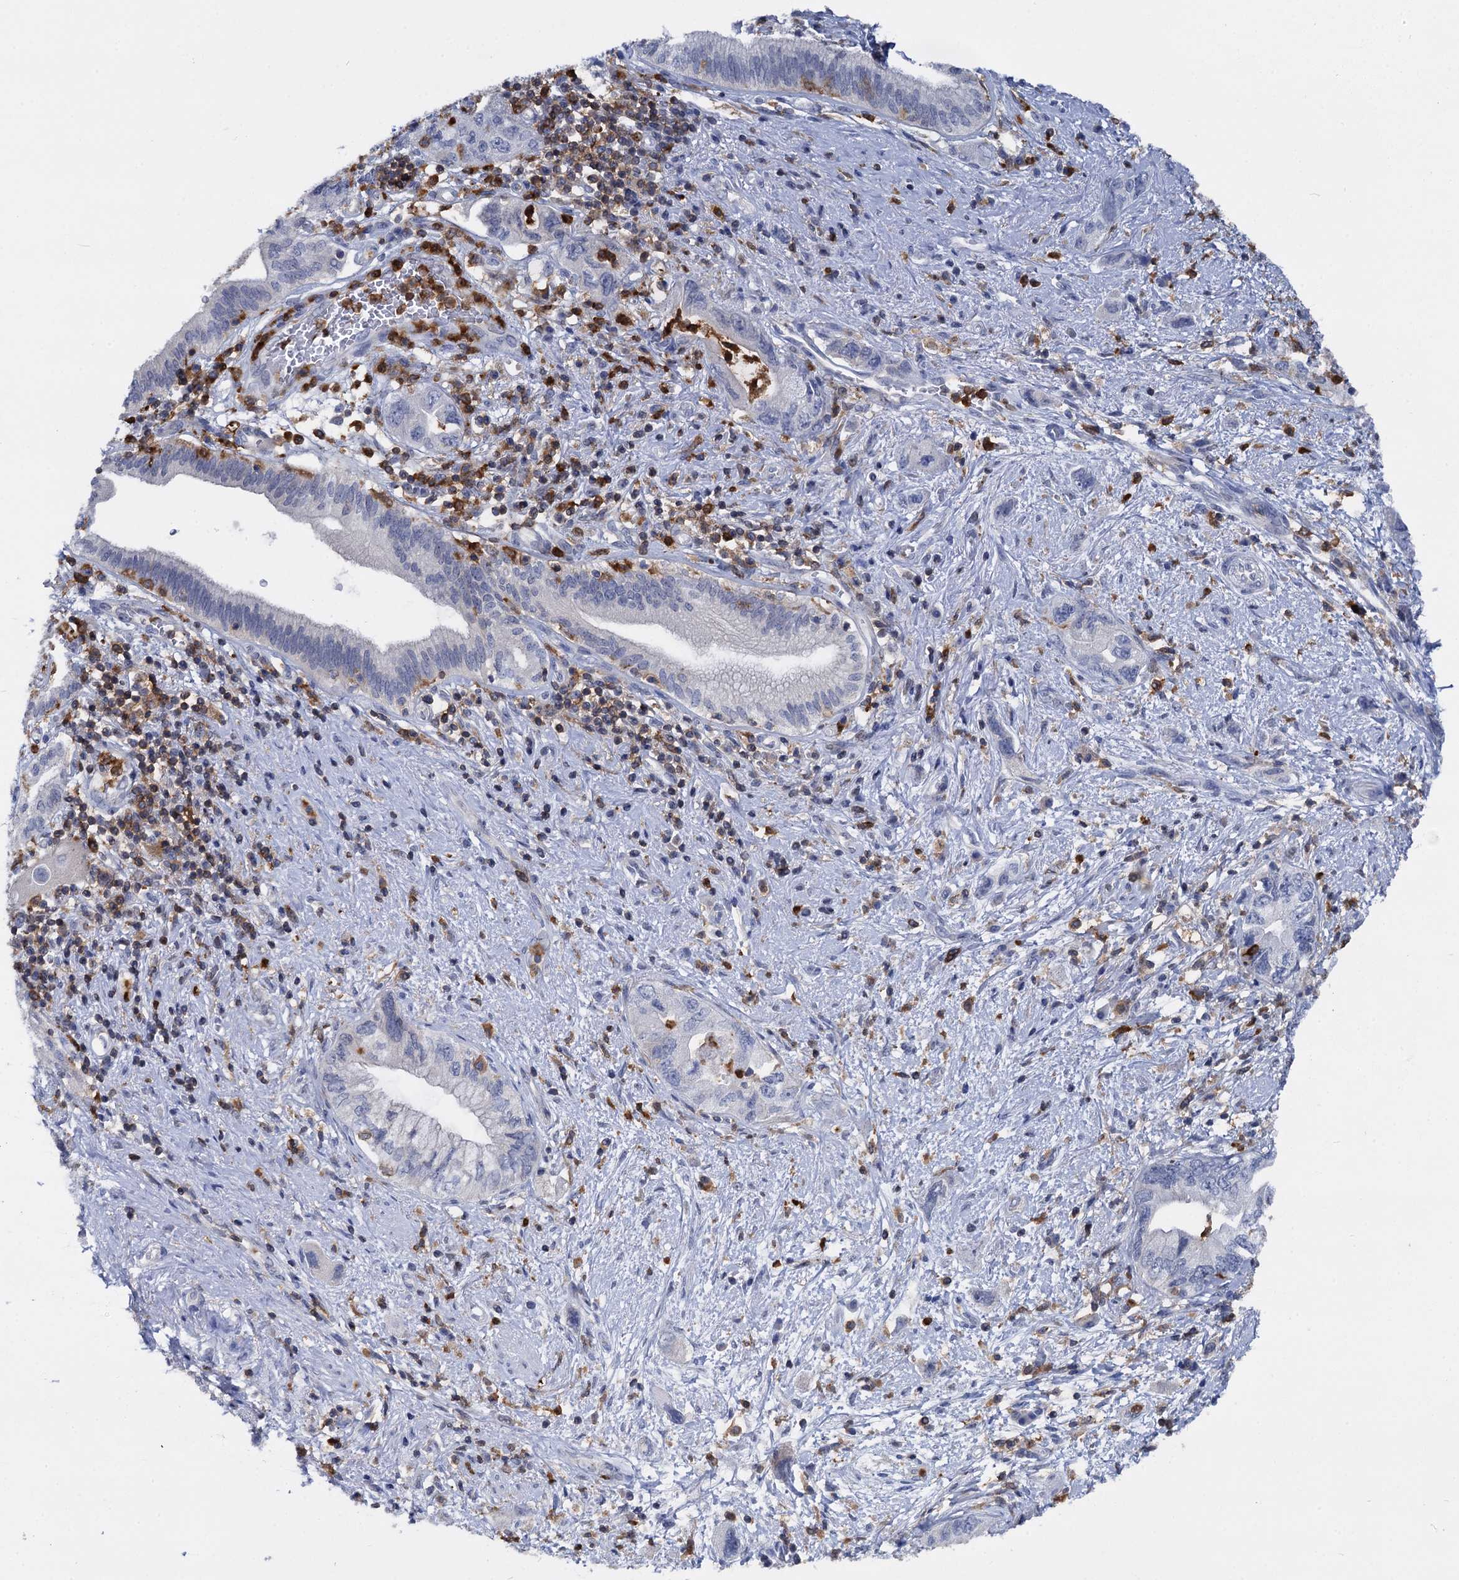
{"staining": {"intensity": "negative", "quantity": "none", "location": "none"}, "tissue": "pancreatic cancer", "cell_type": "Tumor cells", "image_type": "cancer", "snomed": [{"axis": "morphology", "description": "Adenocarcinoma, NOS"}, {"axis": "topography", "description": "Pancreas"}], "caption": "DAB immunohistochemical staining of pancreatic adenocarcinoma exhibits no significant expression in tumor cells. (Stains: DAB (3,3'-diaminobenzidine) immunohistochemistry (IHC) with hematoxylin counter stain, Microscopy: brightfield microscopy at high magnification).", "gene": "RHOG", "patient": {"sex": "female", "age": 73}}